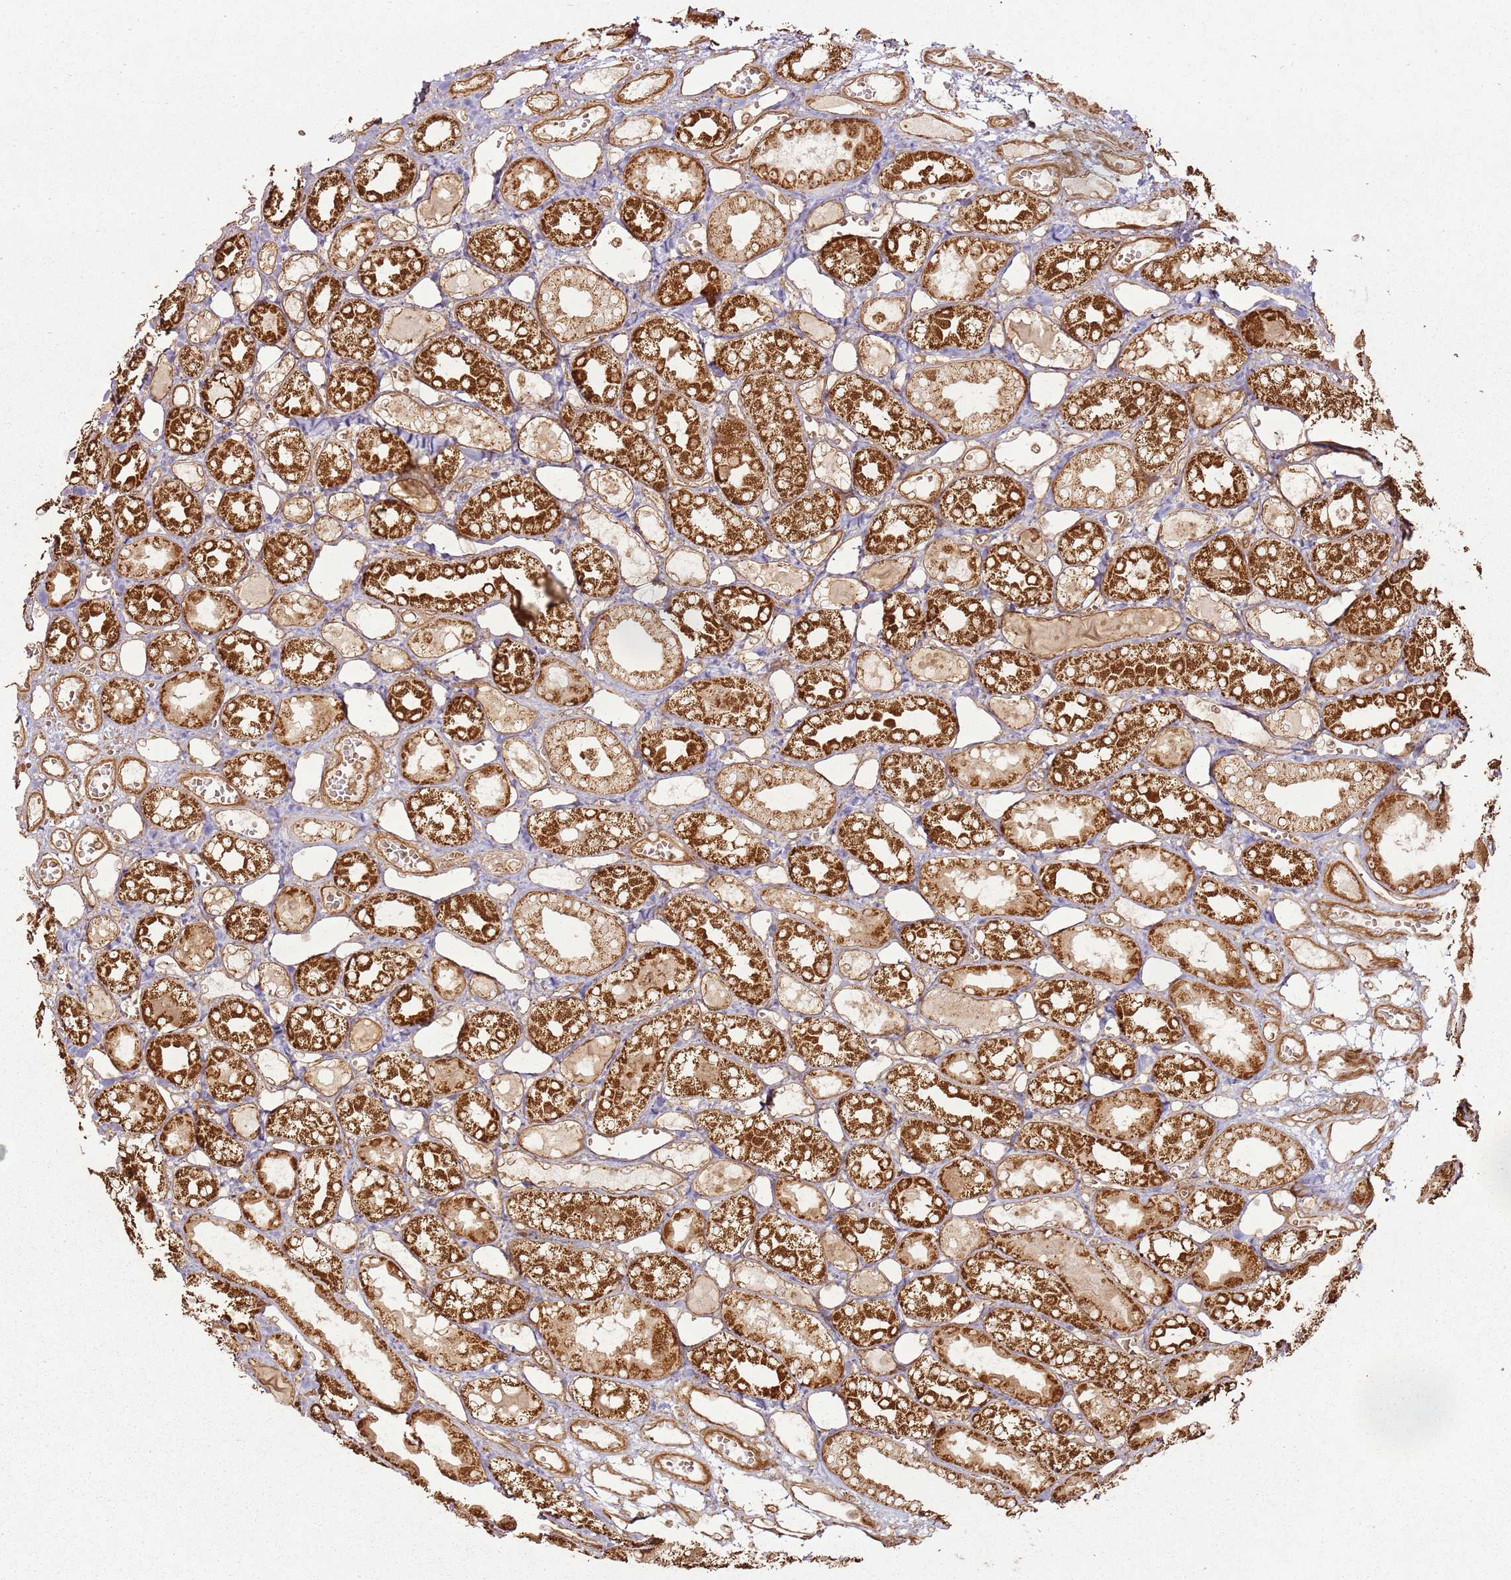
{"staining": {"intensity": "moderate", "quantity": ">75%", "location": "cytoplasmic/membranous"}, "tissue": "kidney", "cell_type": "Cells in glomeruli", "image_type": "normal", "snomed": [{"axis": "morphology", "description": "Normal tissue, NOS"}, {"axis": "topography", "description": "Kidney"}], "caption": "This micrograph displays unremarkable kidney stained with immunohistochemistry to label a protein in brown. The cytoplasmic/membranous of cells in glomeruli show moderate positivity for the protein. Nuclei are counter-stained blue.", "gene": "MRPS6", "patient": {"sex": "male", "age": 16}}